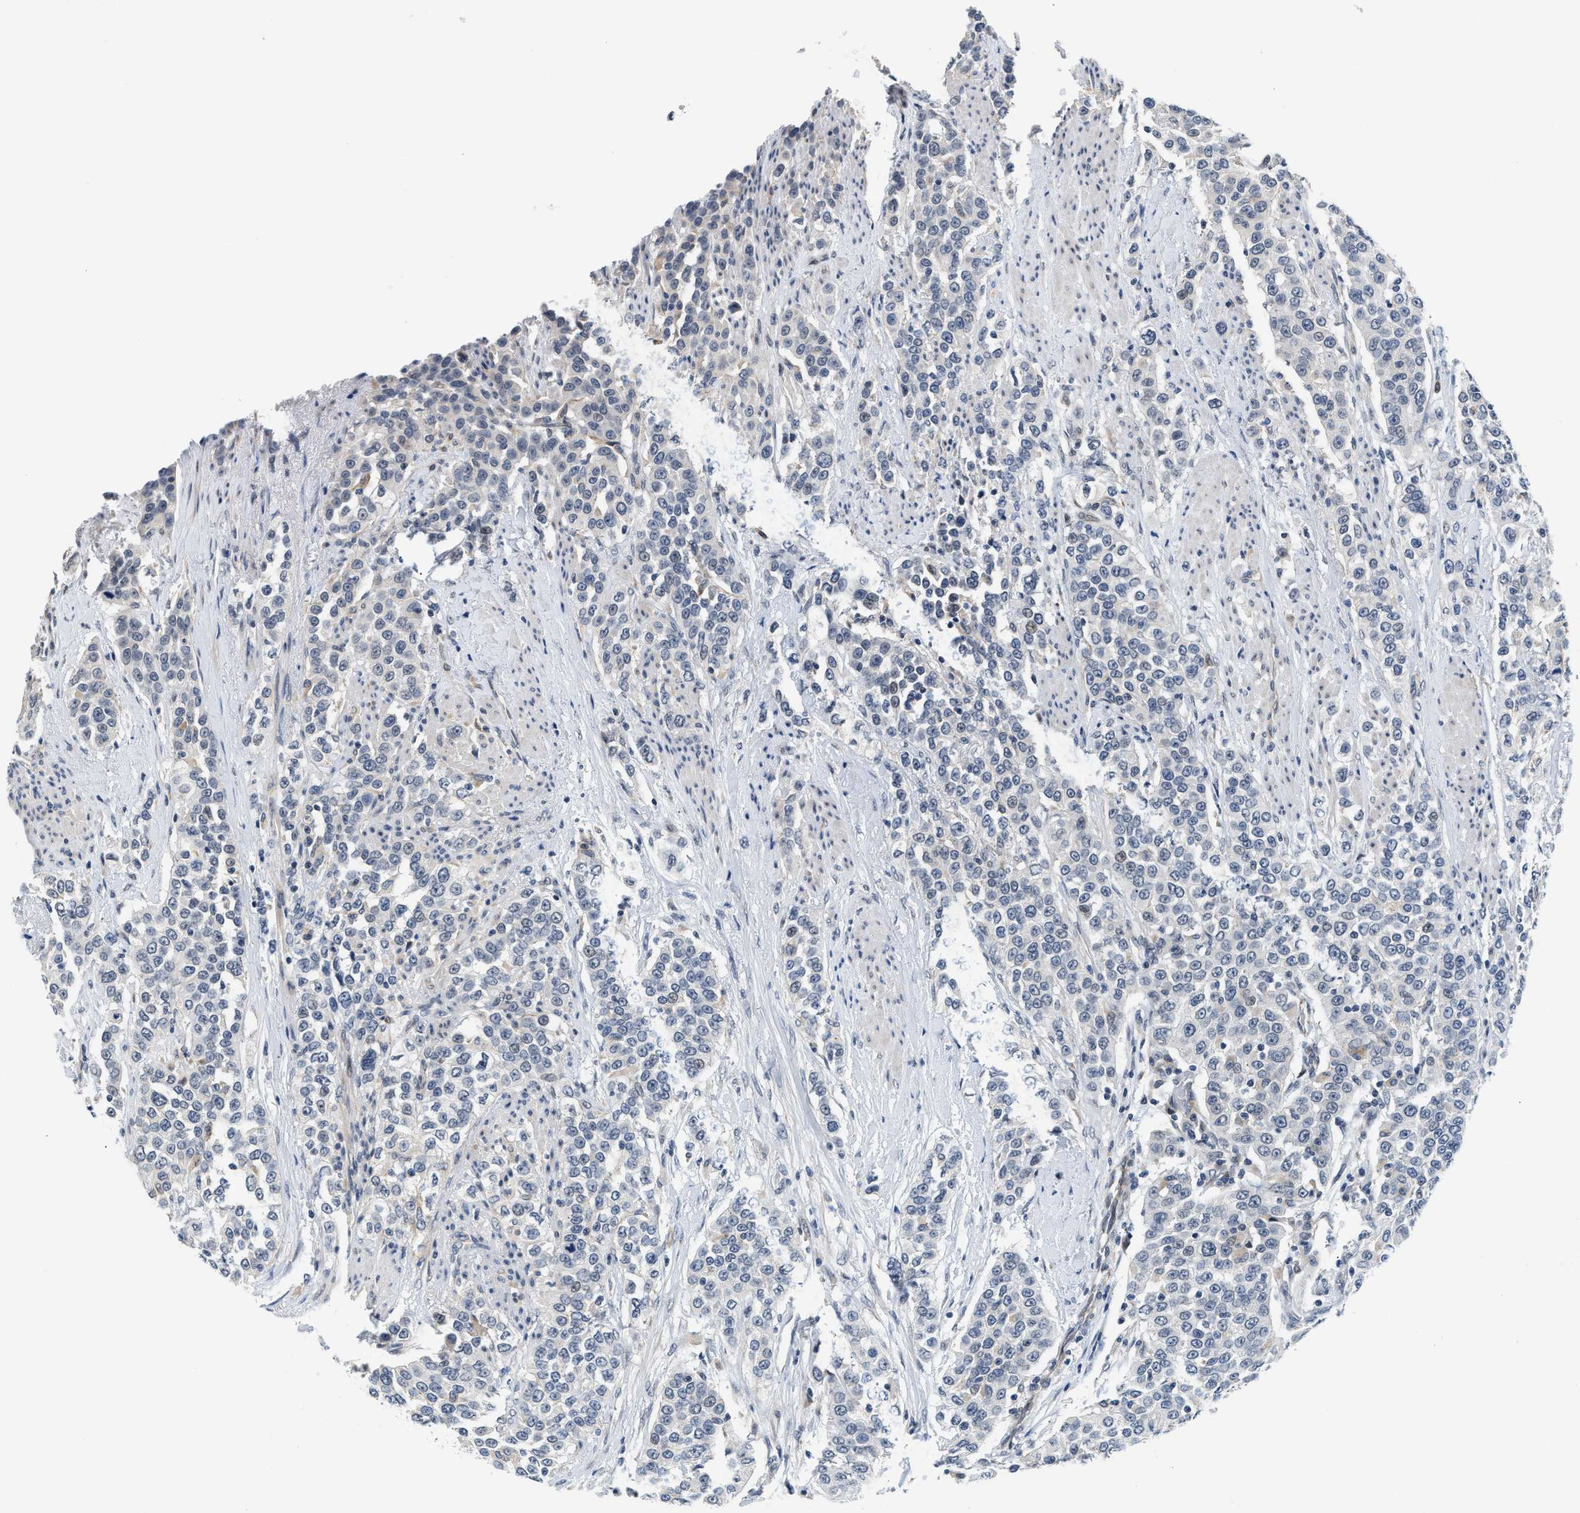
{"staining": {"intensity": "negative", "quantity": "none", "location": "none"}, "tissue": "urothelial cancer", "cell_type": "Tumor cells", "image_type": "cancer", "snomed": [{"axis": "morphology", "description": "Urothelial carcinoma, High grade"}, {"axis": "topography", "description": "Urinary bladder"}], "caption": "This is a photomicrograph of immunohistochemistry (IHC) staining of high-grade urothelial carcinoma, which shows no positivity in tumor cells. Nuclei are stained in blue.", "gene": "PPM1H", "patient": {"sex": "female", "age": 80}}